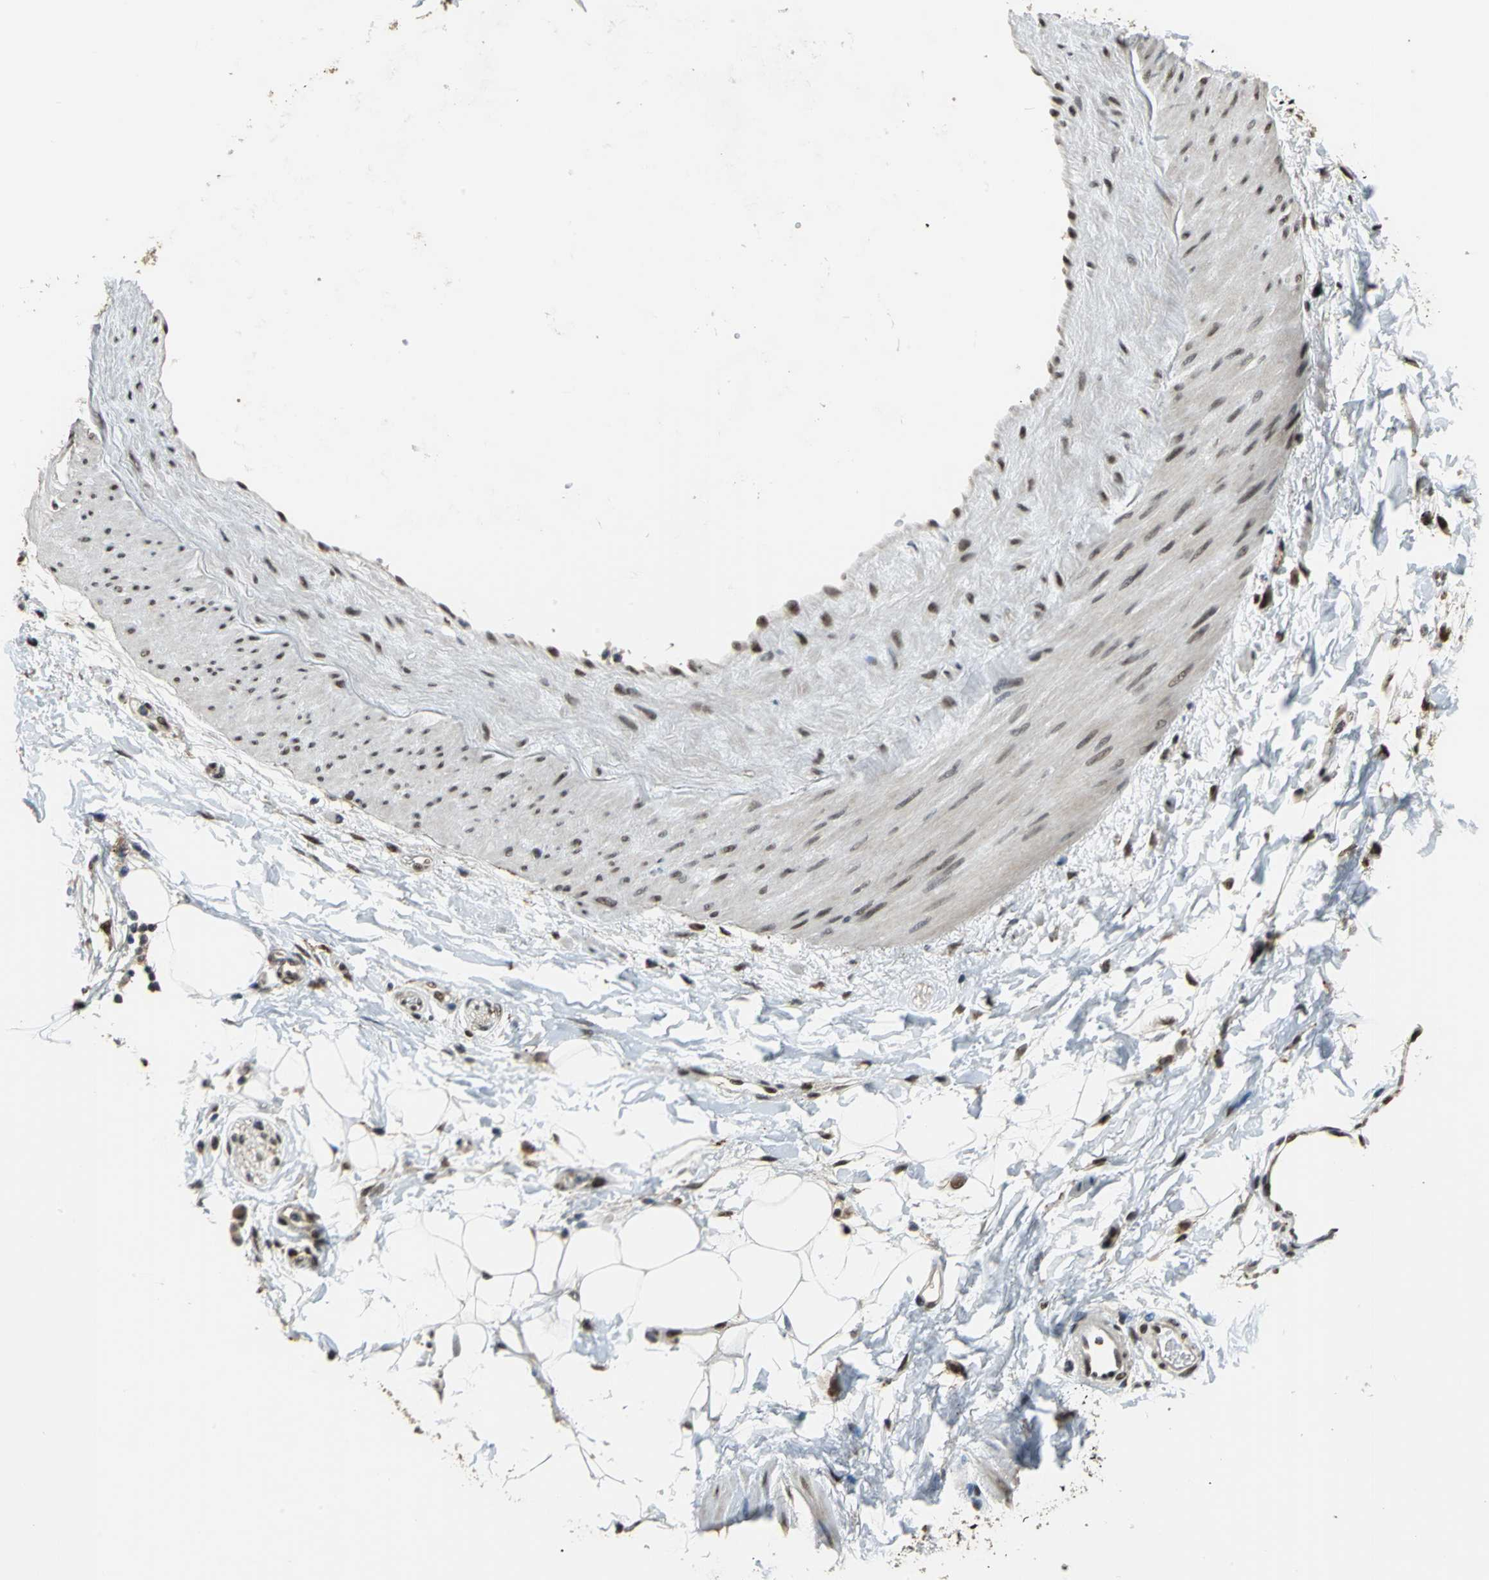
{"staining": {"intensity": "strong", "quantity": ">75%", "location": "nuclear"}, "tissue": "adipose tissue", "cell_type": "Adipocytes", "image_type": "normal", "snomed": [{"axis": "morphology", "description": "Normal tissue, NOS"}, {"axis": "morphology", "description": "Urothelial carcinoma, High grade"}, {"axis": "topography", "description": "Vascular tissue"}, {"axis": "topography", "description": "Urinary bladder"}], "caption": "Strong nuclear expression for a protein is present in approximately >75% of adipocytes of benign adipose tissue using immunohistochemistry (IHC).", "gene": "ELF2", "patient": {"sex": "female", "age": 56}}